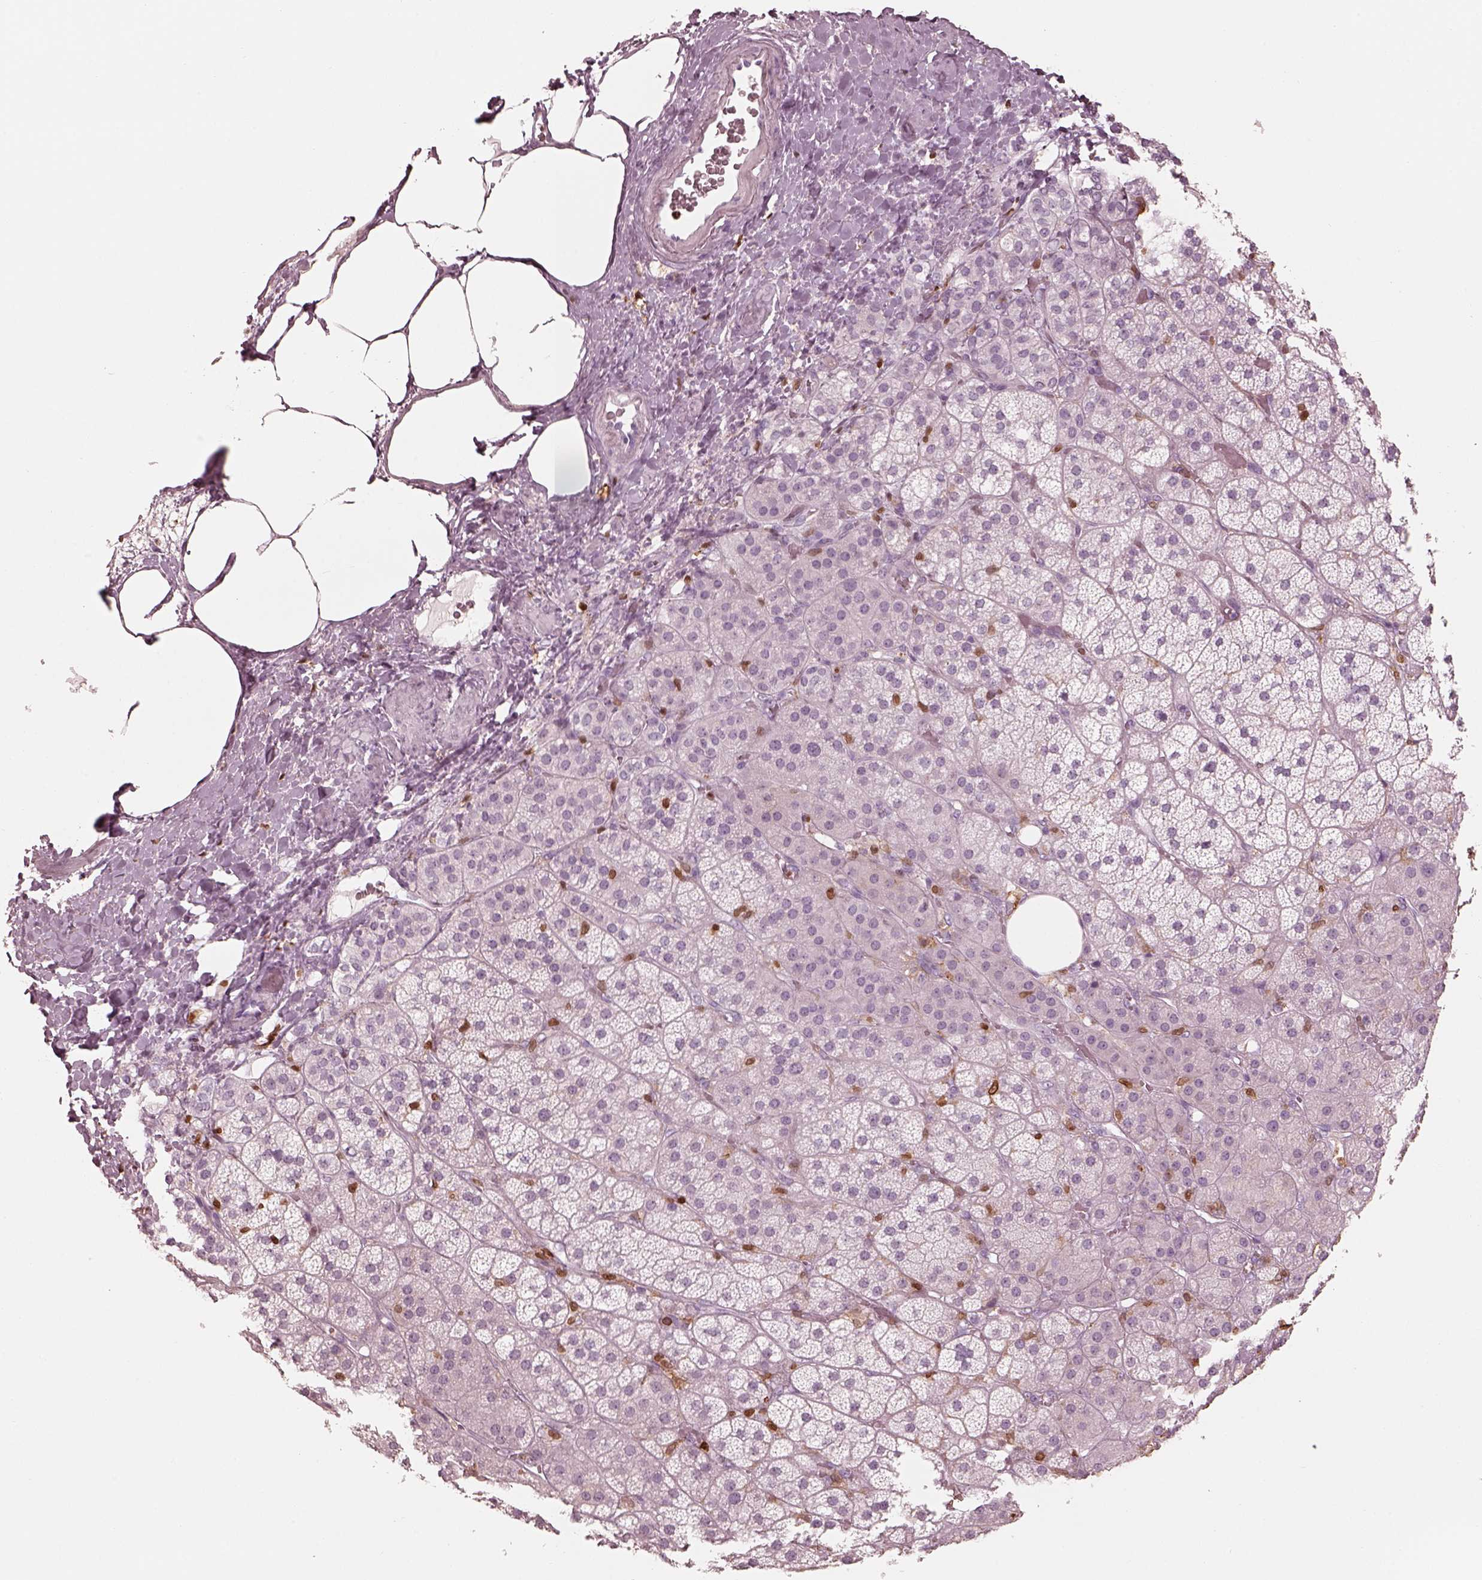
{"staining": {"intensity": "negative", "quantity": "none", "location": "none"}, "tissue": "adrenal gland", "cell_type": "Glandular cells", "image_type": "normal", "snomed": [{"axis": "morphology", "description": "Normal tissue, NOS"}, {"axis": "topography", "description": "Adrenal gland"}], "caption": "Immunohistochemical staining of normal human adrenal gland displays no significant expression in glandular cells. (Stains: DAB (3,3'-diaminobenzidine) IHC with hematoxylin counter stain, Microscopy: brightfield microscopy at high magnification).", "gene": "ALOX5", "patient": {"sex": "male", "age": 57}}